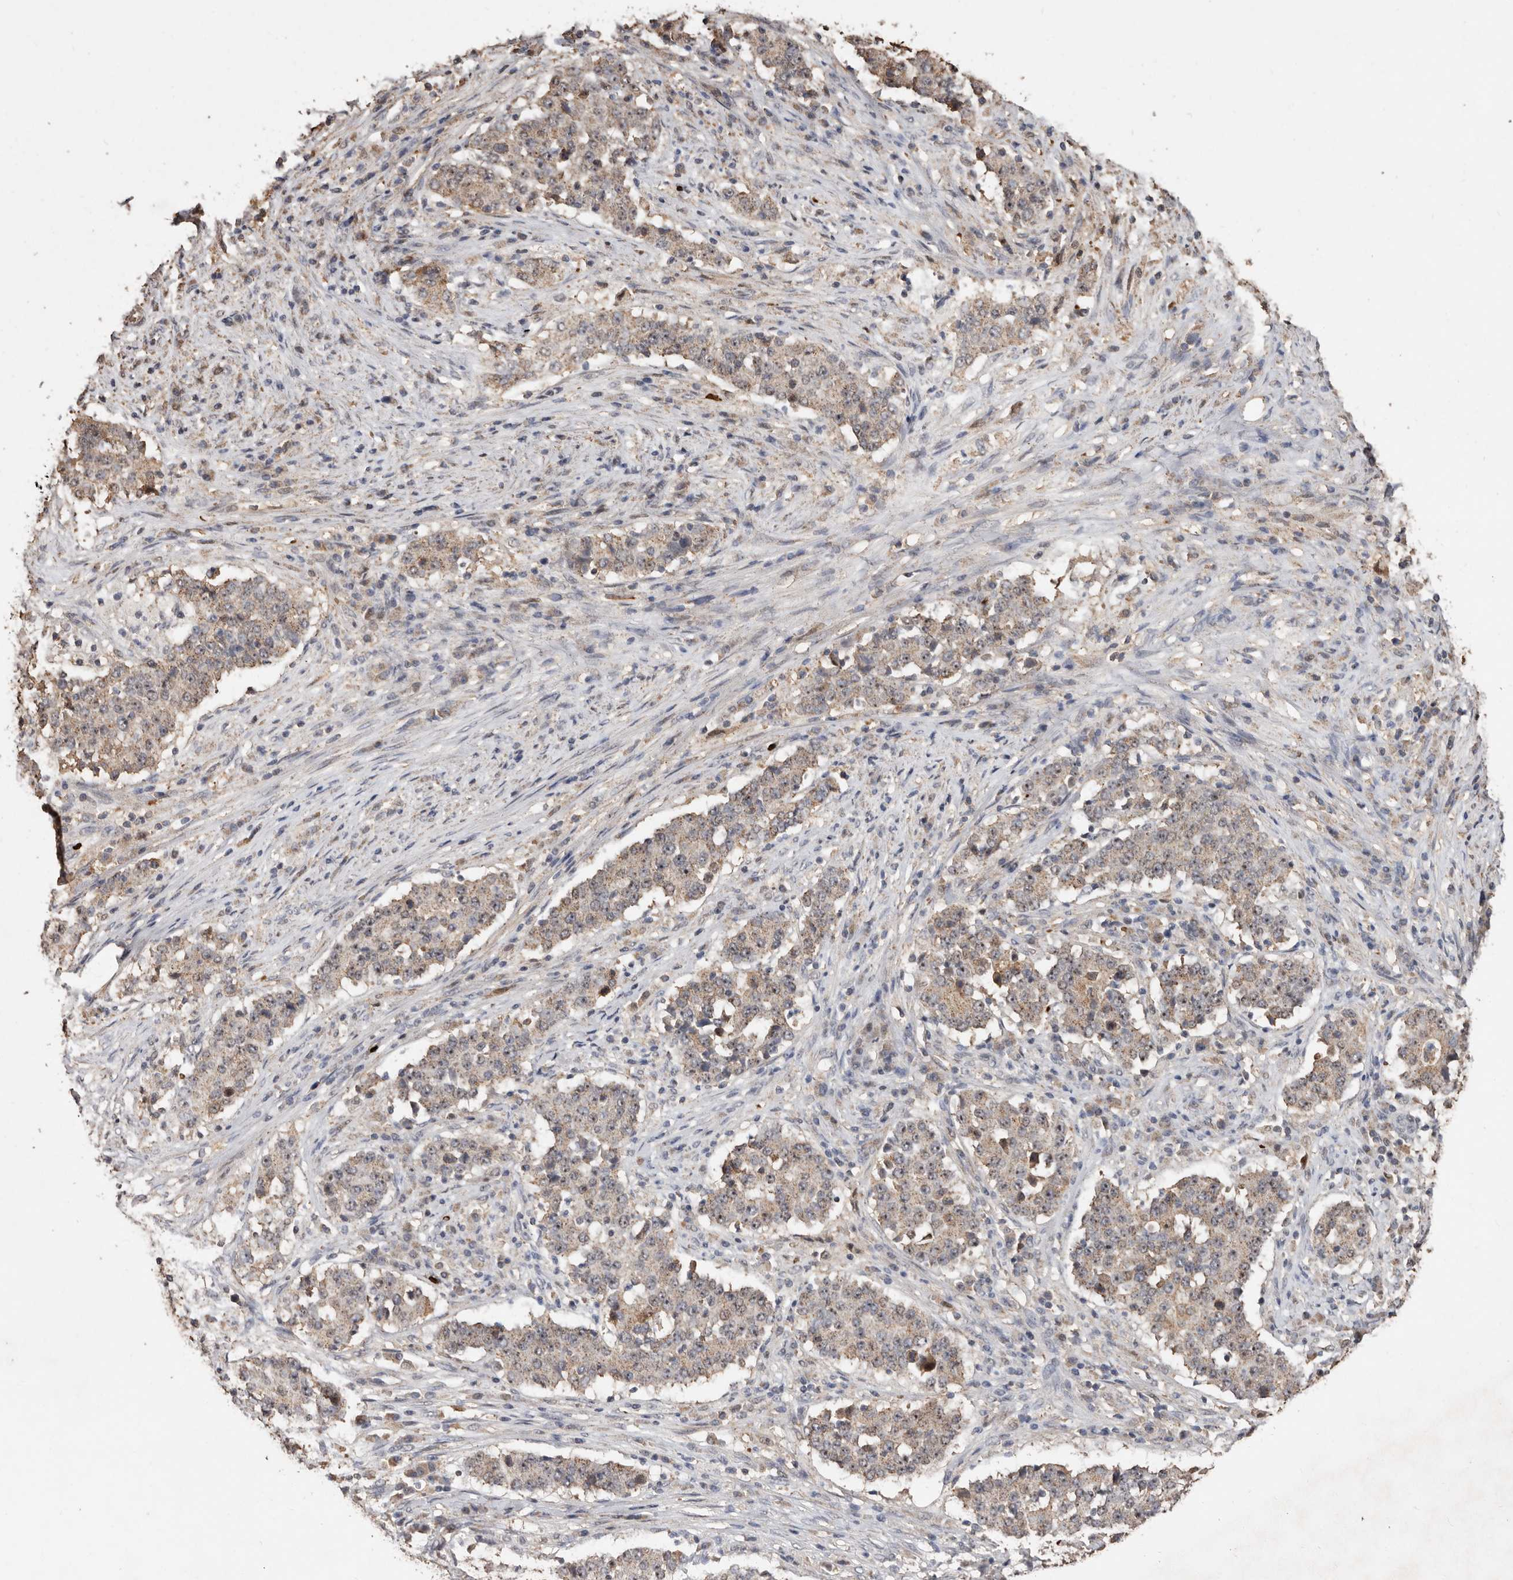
{"staining": {"intensity": "weak", "quantity": ">75%", "location": "cytoplasmic/membranous"}, "tissue": "stomach cancer", "cell_type": "Tumor cells", "image_type": "cancer", "snomed": [{"axis": "morphology", "description": "Adenocarcinoma, NOS"}, {"axis": "topography", "description": "Stomach"}], "caption": "This histopathology image reveals immunohistochemistry (IHC) staining of human stomach cancer (adenocarcinoma), with low weak cytoplasmic/membranous expression in about >75% of tumor cells.", "gene": "GRAMD2A", "patient": {"sex": "male", "age": 59}}